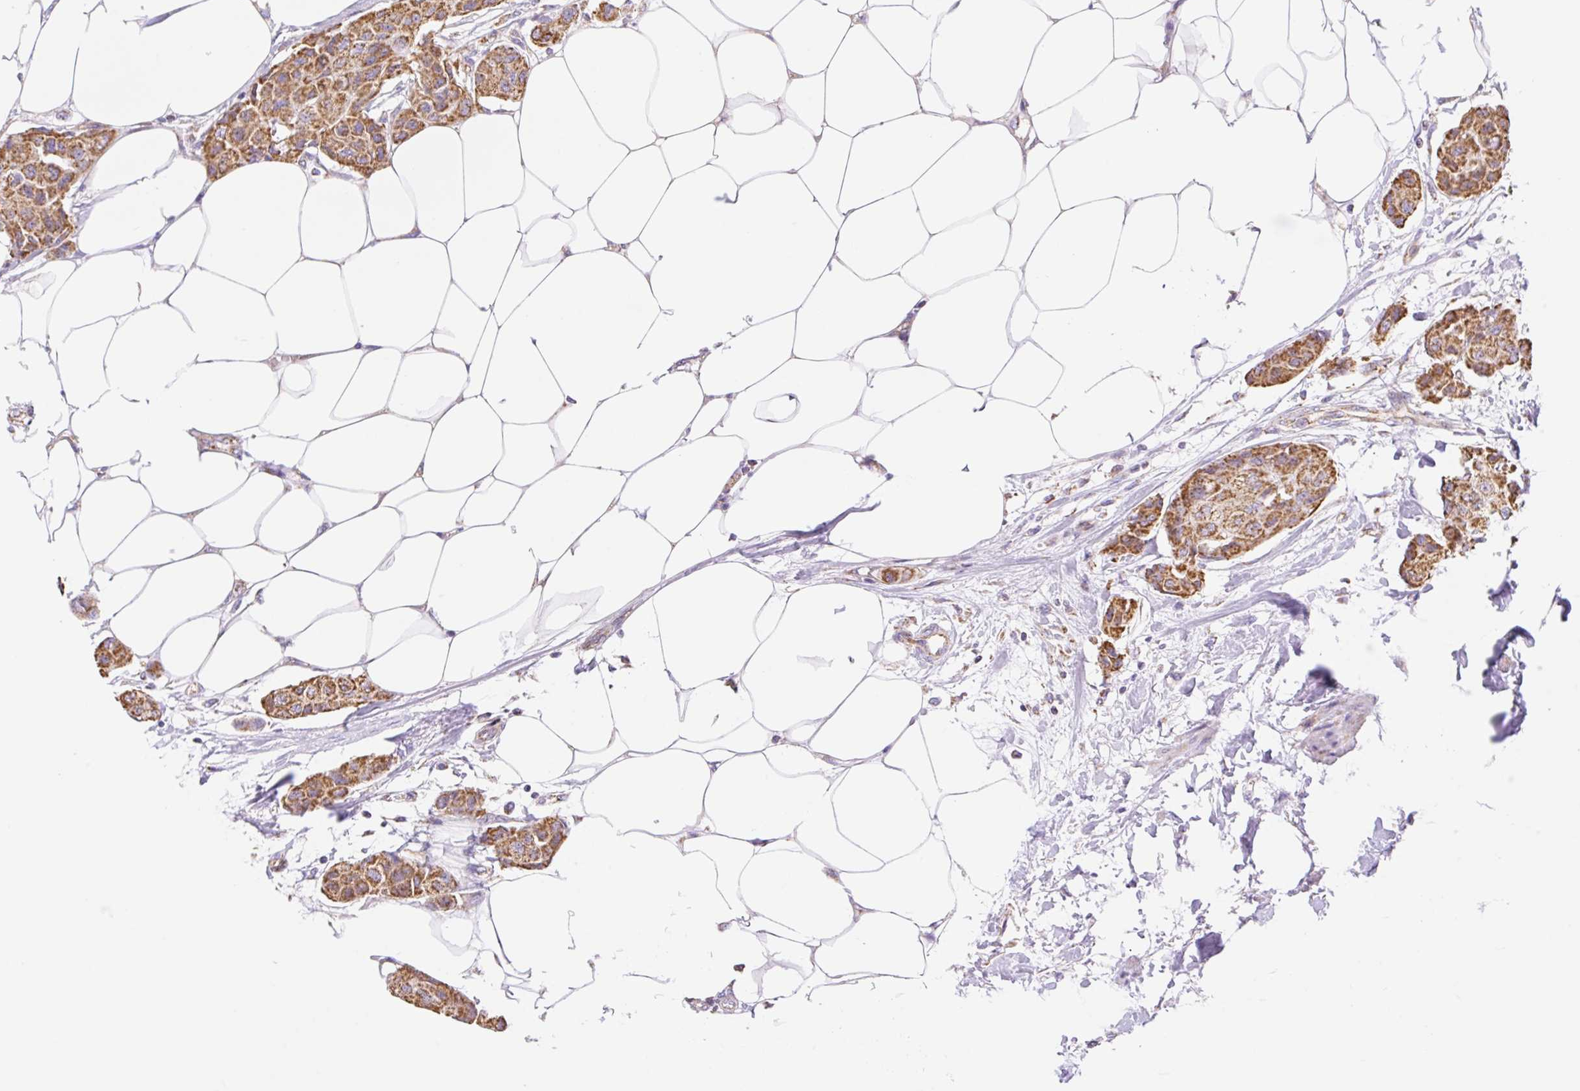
{"staining": {"intensity": "strong", "quantity": ">75%", "location": "cytoplasmic/membranous"}, "tissue": "breast cancer", "cell_type": "Tumor cells", "image_type": "cancer", "snomed": [{"axis": "morphology", "description": "Duct carcinoma"}, {"axis": "topography", "description": "Breast"}, {"axis": "topography", "description": "Lymph node"}], "caption": "Immunohistochemical staining of breast cancer demonstrates strong cytoplasmic/membranous protein expression in approximately >75% of tumor cells. The staining was performed using DAB (3,3'-diaminobenzidine) to visualize the protein expression in brown, while the nuclei were stained in blue with hematoxylin (Magnification: 20x).", "gene": "ESAM", "patient": {"sex": "female", "age": 80}}